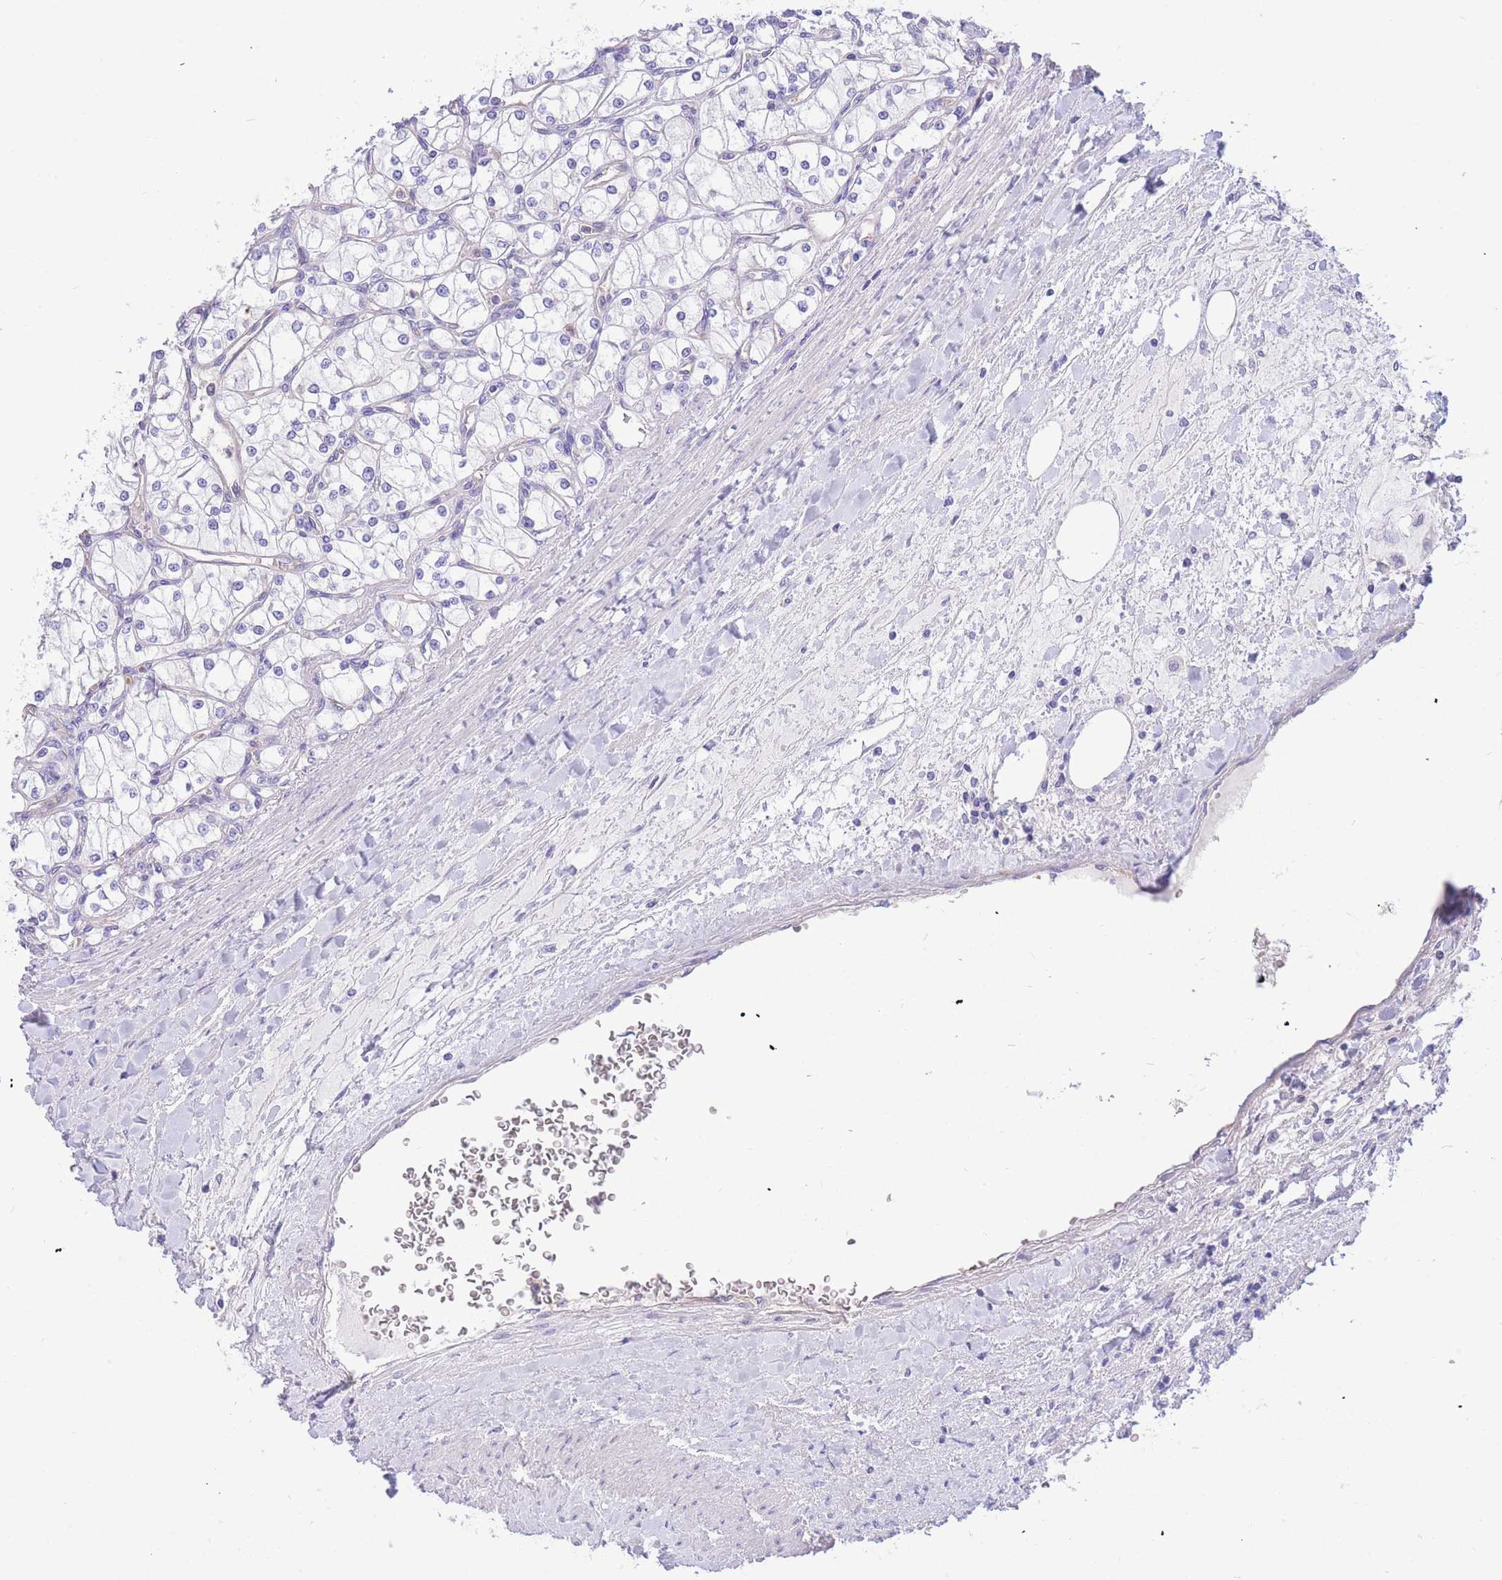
{"staining": {"intensity": "negative", "quantity": "none", "location": "none"}, "tissue": "renal cancer", "cell_type": "Tumor cells", "image_type": "cancer", "snomed": [{"axis": "morphology", "description": "Adenocarcinoma, NOS"}, {"axis": "topography", "description": "Kidney"}], "caption": "Tumor cells are negative for brown protein staining in renal cancer.", "gene": "SULT1A1", "patient": {"sex": "male", "age": 80}}